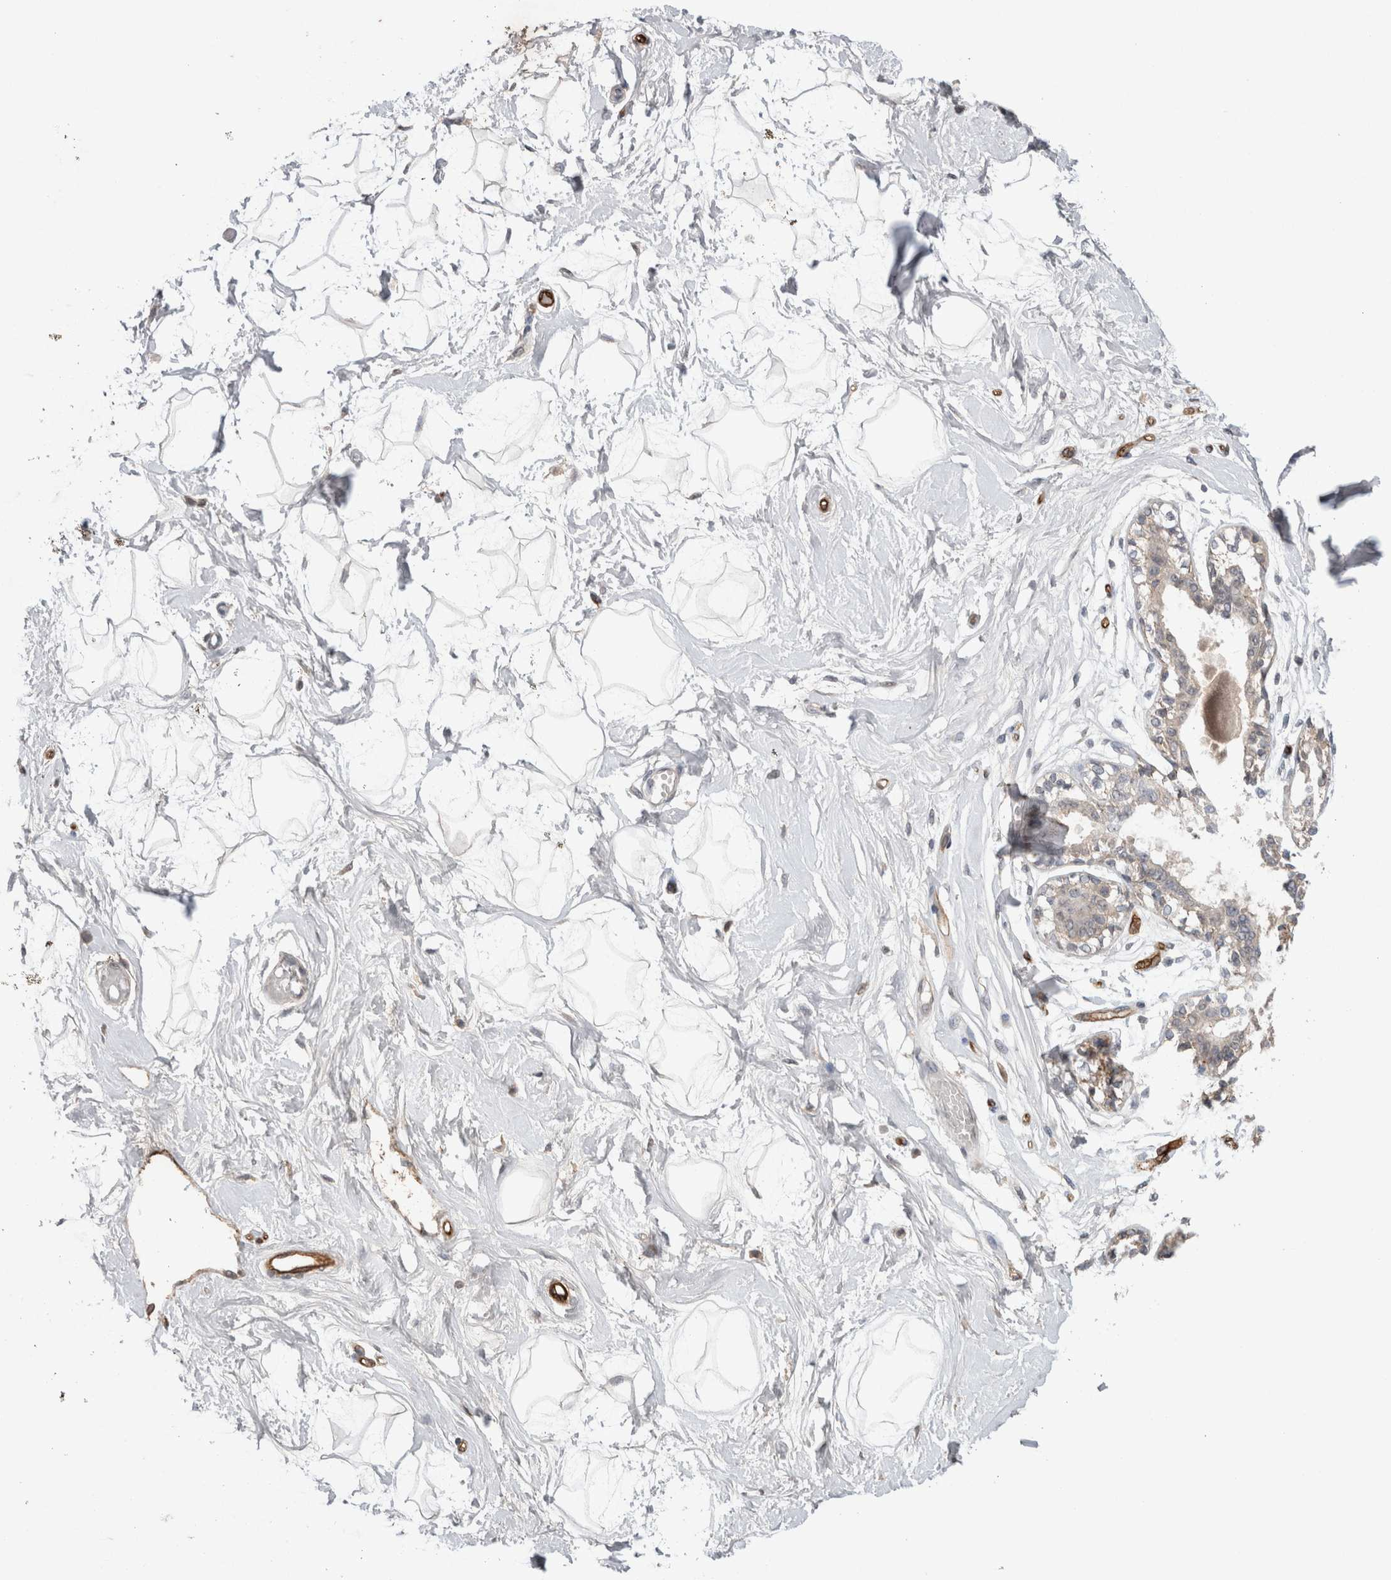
{"staining": {"intensity": "negative", "quantity": "none", "location": "none"}, "tissue": "breast", "cell_type": "Adipocytes", "image_type": "normal", "snomed": [{"axis": "morphology", "description": "Normal tissue, NOS"}, {"axis": "topography", "description": "Breast"}], "caption": "A high-resolution photomicrograph shows IHC staining of normal breast, which exhibits no significant staining in adipocytes. The staining was performed using DAB to visualize the protein expression in brown, while the nuclei were stained in blue with hematoxylin (Magnification: 20x).", "gene": "CDH13", "patient": {"sex": "female", "age": 45}}